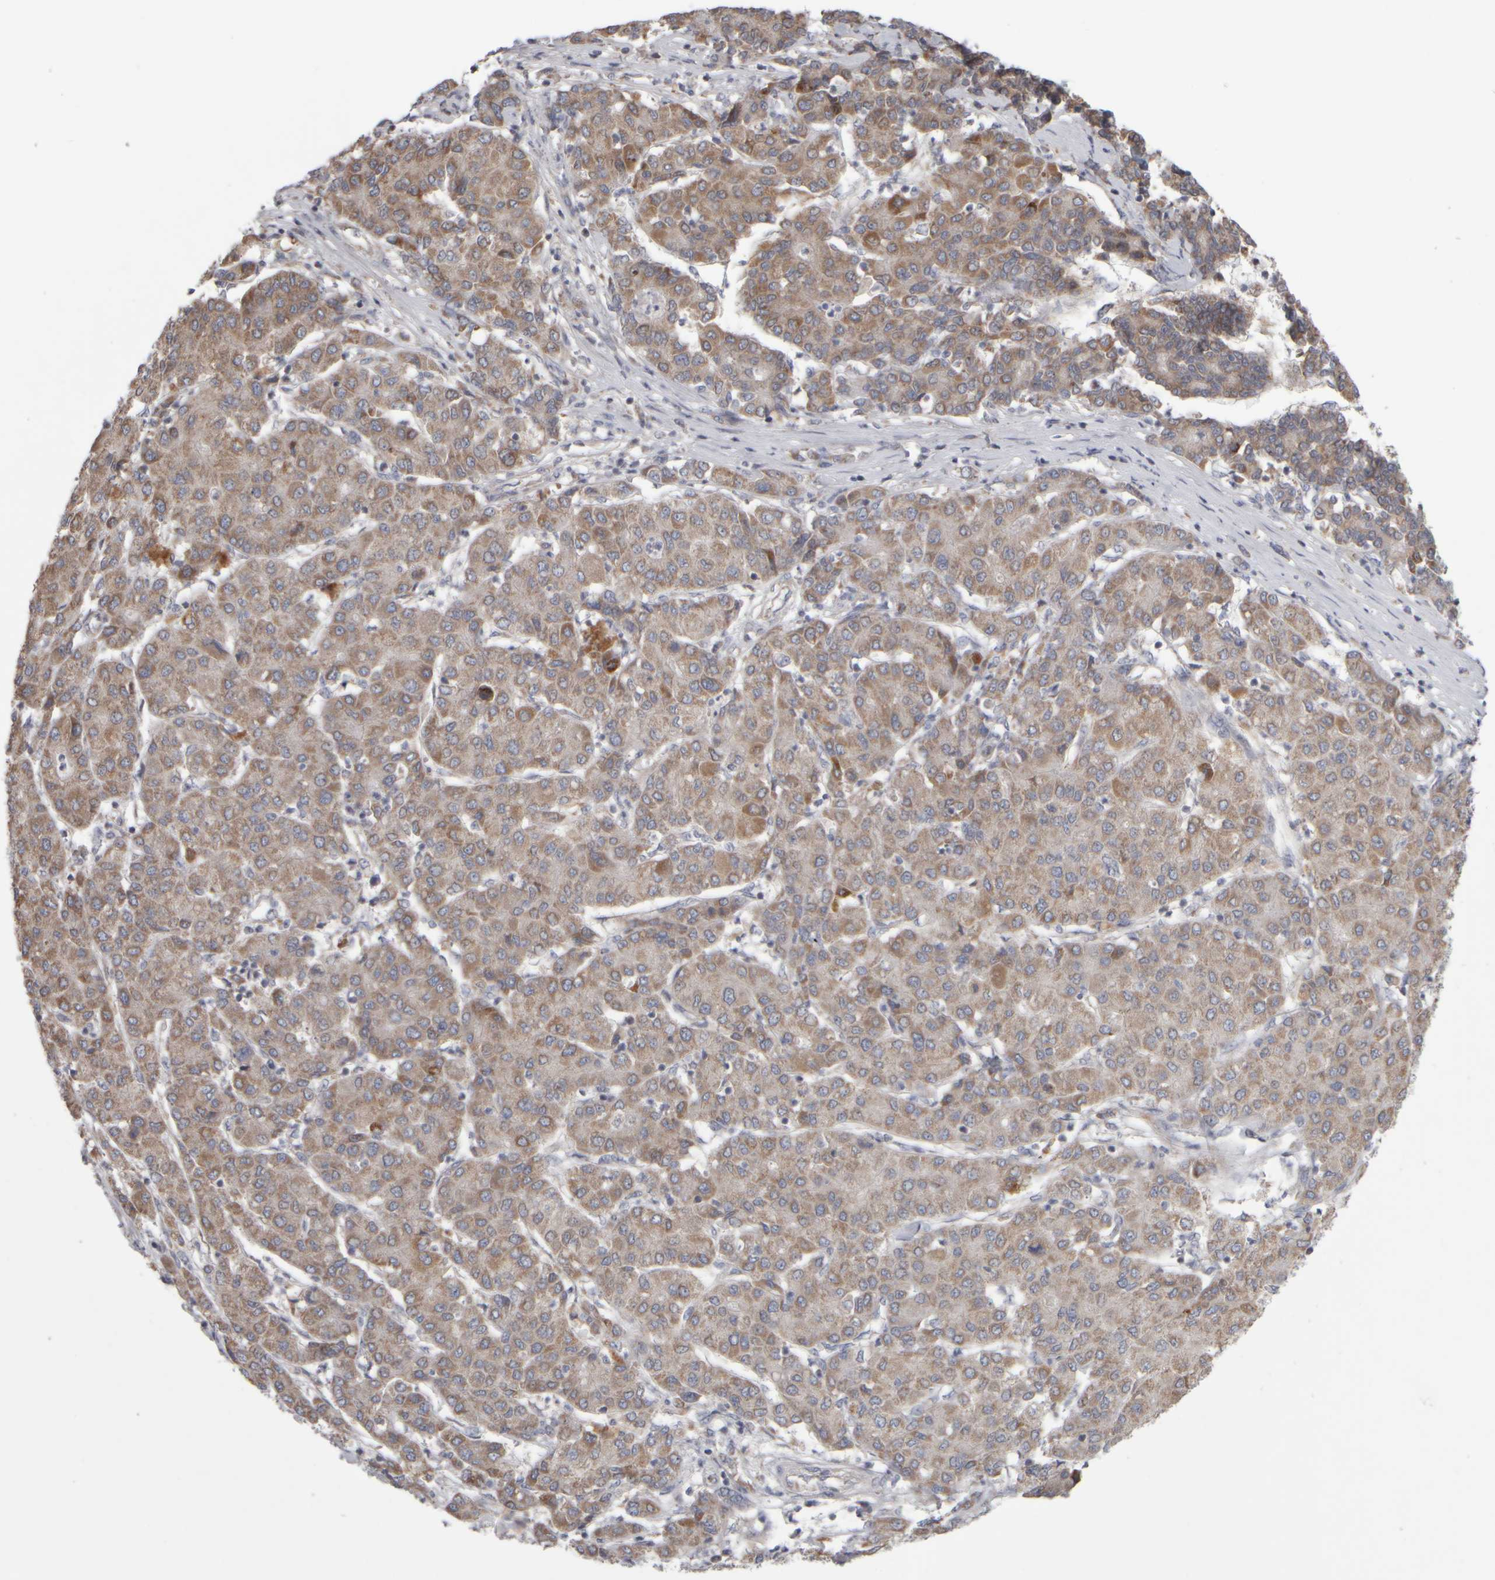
{"staining": {"intensity": "moderate", "quantity": ">75%", "location": "cytoplasmic/membranous"}, "tissue": "liver cancer", "cell_type": "Tumor cells", "image_type": "cancer", "snomed": [{"axis": "morphology", "description": "Carcinoma, Hepatocellular, NOS"}, {"axis": "topography", "description": "Liver"}], "caption": "Immunohistochemical staining of hepatocellular carcinoma (liver) displays medium levels of moderate cytoplasmic/membranous protein positivity in approximately >75% of tumor cells. (Stains: DAB (3,3'-diaminobenzidine) in brown, nuclei in blue, Microscopy: brightfield microscopy at high magnification).", "gene": "SCO1", "patient": {"sex": "male", "age": 65}}